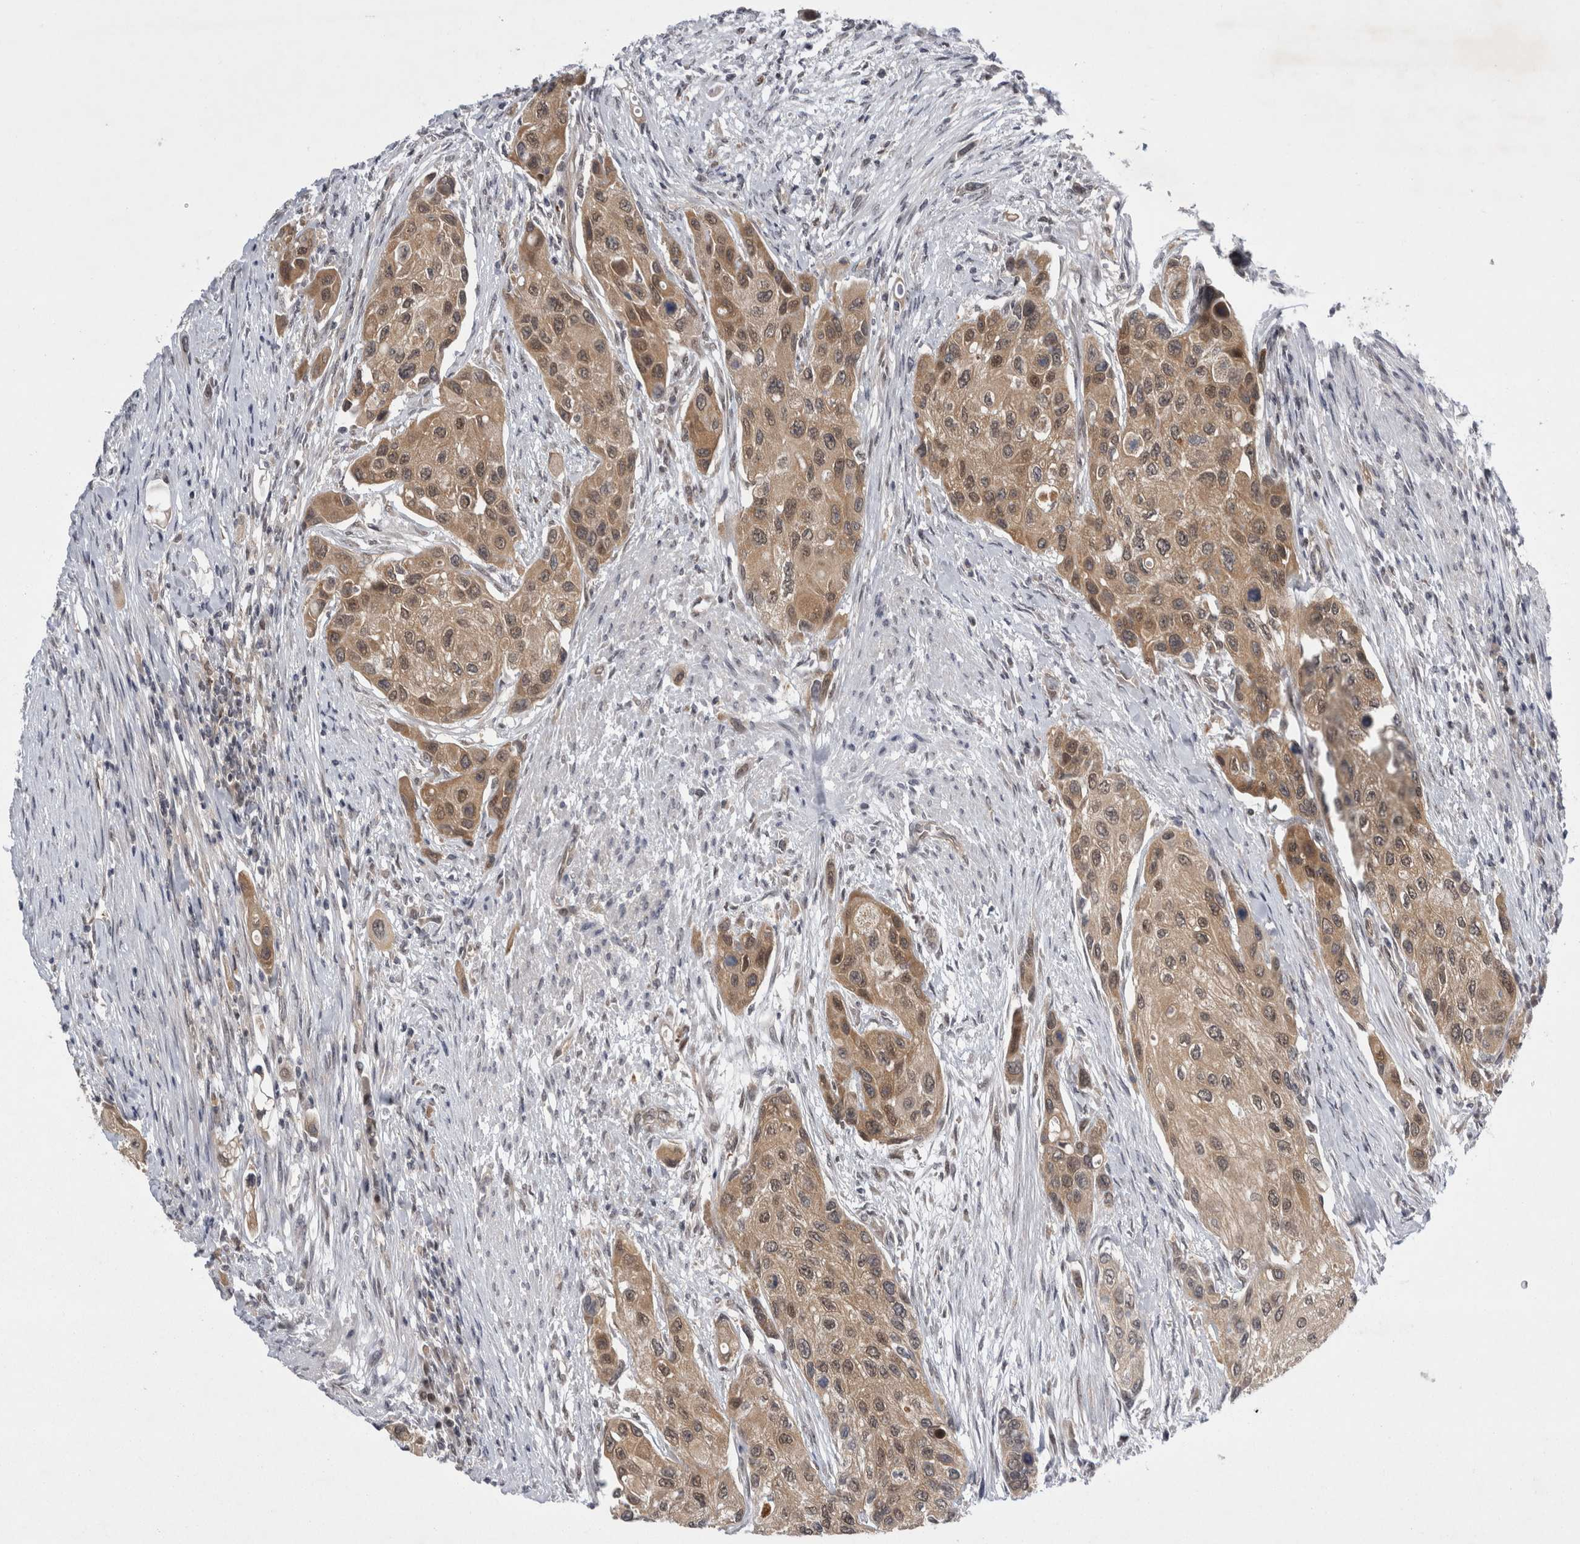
{"staining": {"intensity": "moderate", "quantity": ">75%", "location": "cytoplasmic/membranous,nuclear"}, "tissue": "urothelial cancer", "cell_type": "Tumor cells", "image_type": "cancer", "snomed": [{"axis": "morphology", "description": "Urothelial carcinoma, High grade"}, {"axis": "topography", "description": "Urinary bladder"}], "caption": "Brown immunohistochemical staining in urothelial carcinoma (high-grade) displays moderate cytoplasmic/membranous and nuclear staining in approximately >75% of tumor cells.", "gene": "PSMB2", "patient": {"sex": "female", "age": 56}}